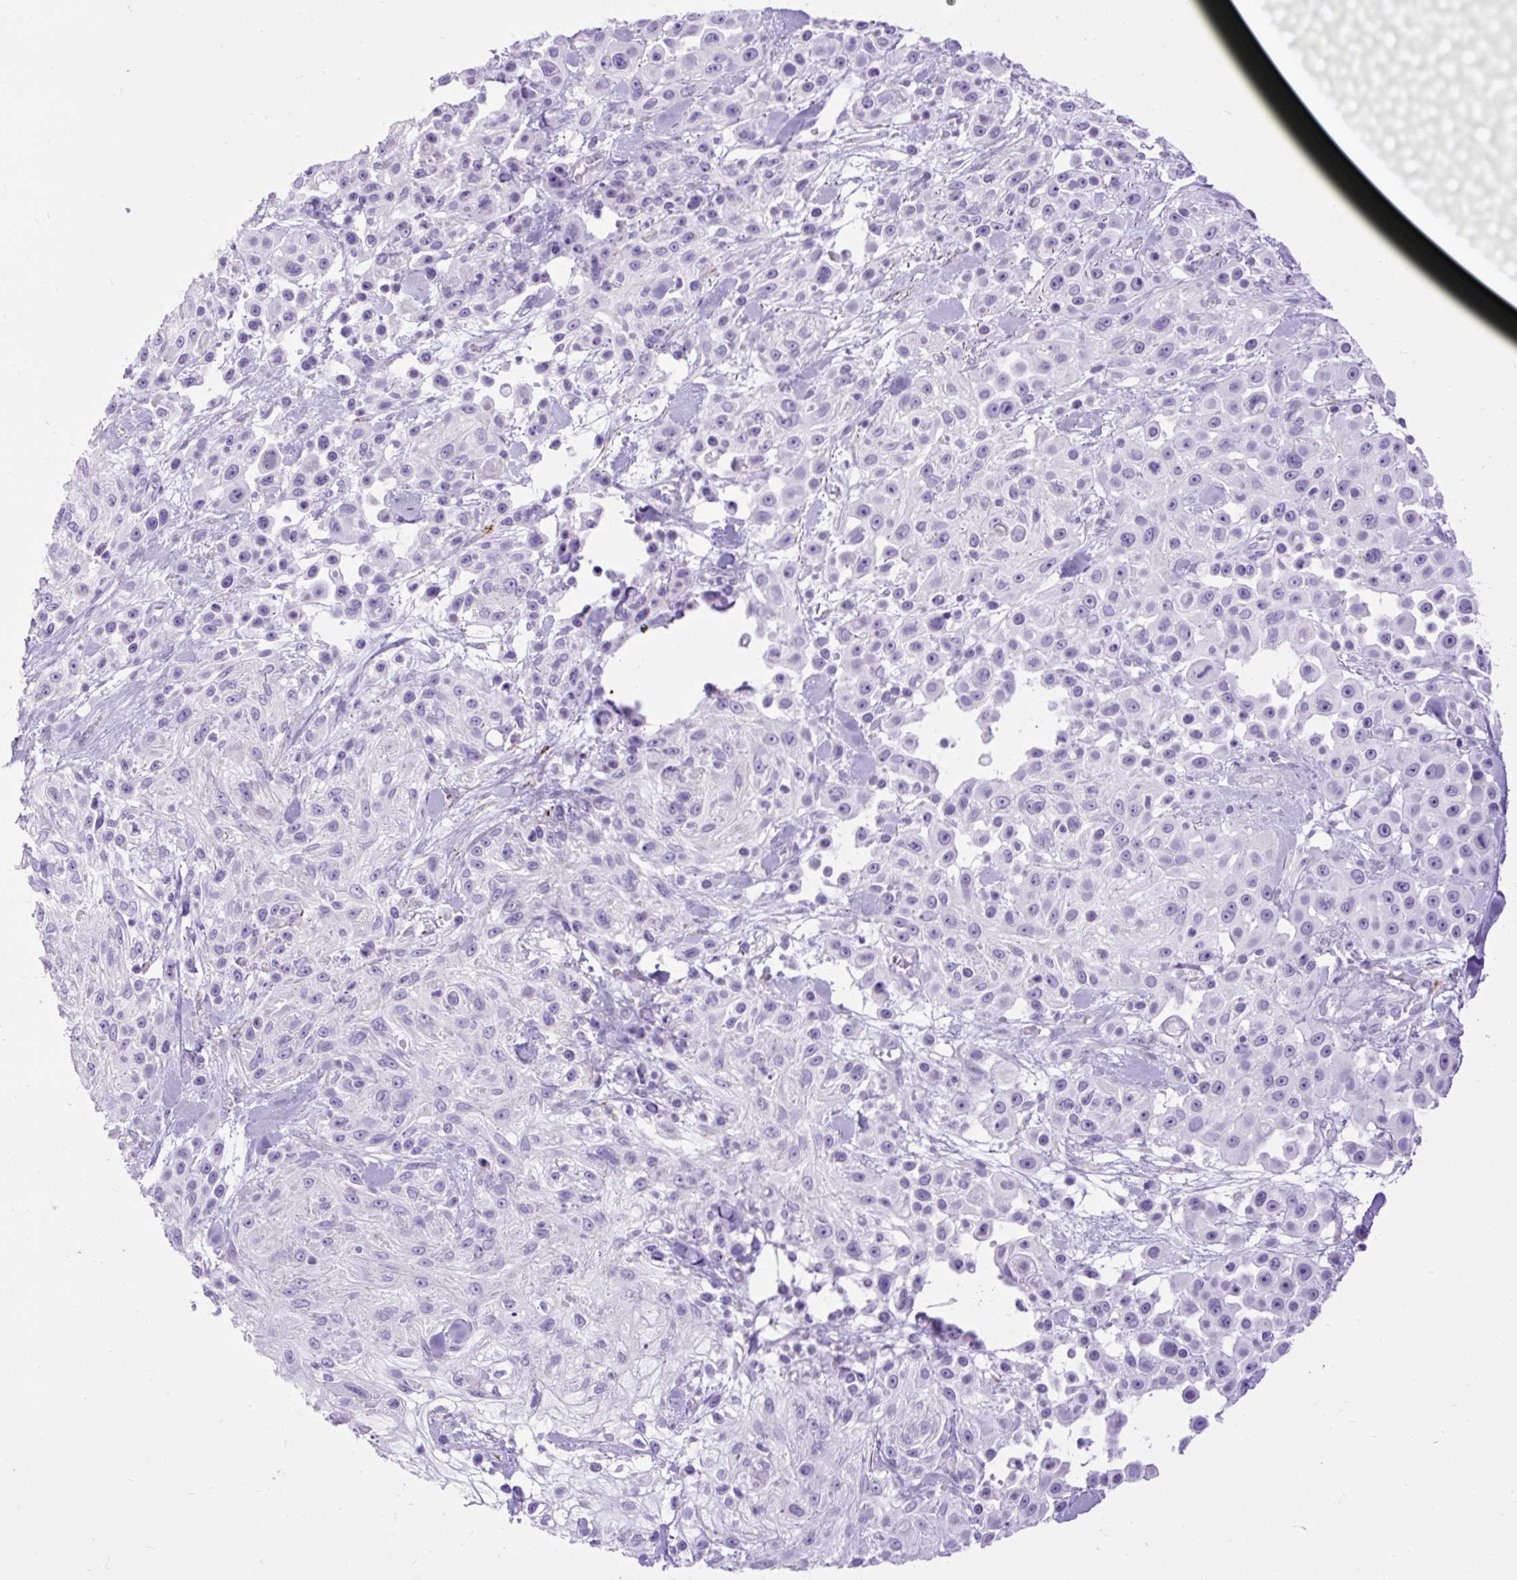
{"staining": {"intensity": "negative", "quantity": "none", "location": "none"}, "tissue": "skin cancer", "cell_type": "Tumor cells", "image_type": "cancer", "snomed": [{"axis": "morphology", "description": "Squamous cell carcinoma, NOS"}, {"axis": "topography", "description": "Skin"}], "caption": "Immunohistochemistry (IHC) photomicrograph of human skin squamous cell carcinoma stained for a protein (brown), which demonstrates no expression in tumor cells.", "gene": "ZNF256", "patient": {"sex": "male", "age": 67}}